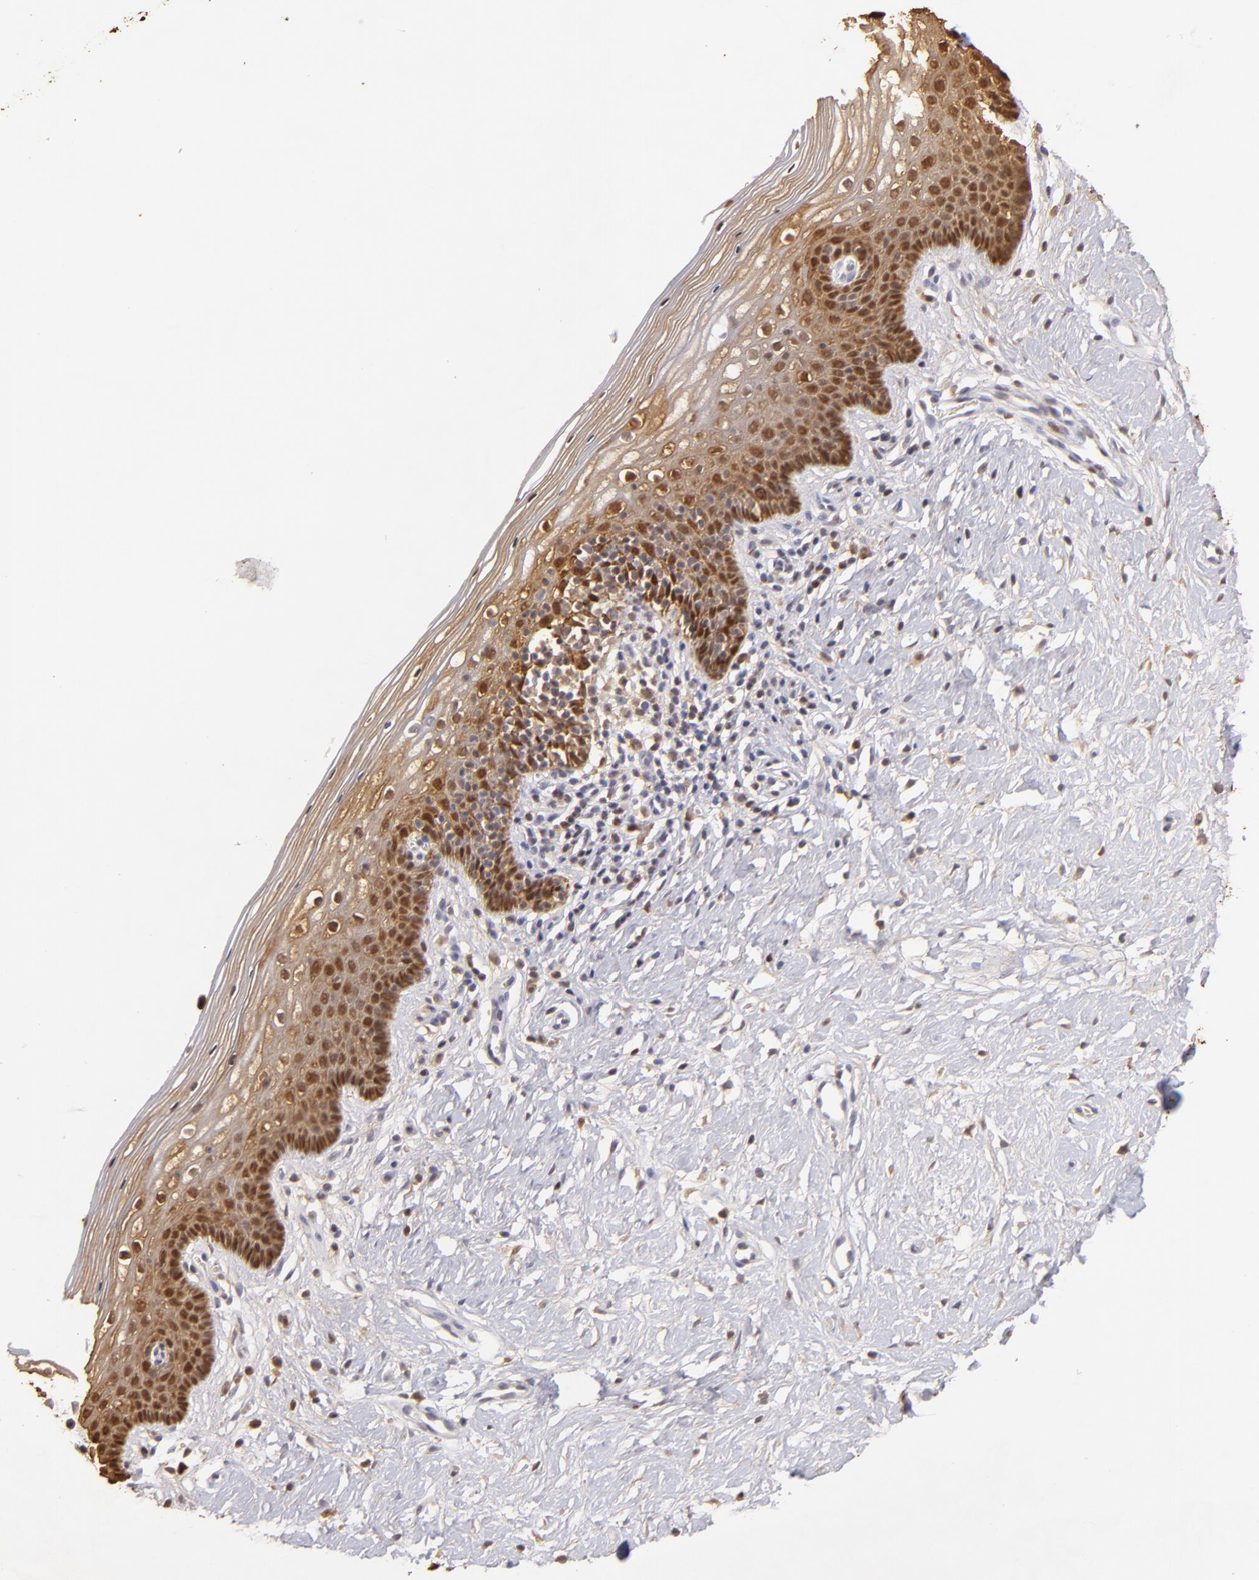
{"staining": {"intensity": "moderate", "quantity": ">75%", "location": "cytoplasmic/membranous,nuclear"}, "tissue": "vagina", "cell_type": "Squamous epithelial cells", "image_type": "normal", "snomed": [{"axis": "morphology", "description": "Normal tissue, NOS"}, {"axis": "topography", "description": "Vagina"}], "caption": "IHC of unremarkable human vagina shows medium levels of moderate cytoplasmic/membranous,nuclear expression in approximately >75% of squamous epithelial cells. (Brightfield microscopy of DAB IHC at high magnification).", "gene": "S100A2", "patient": {"sex": "female", "age": 46}}